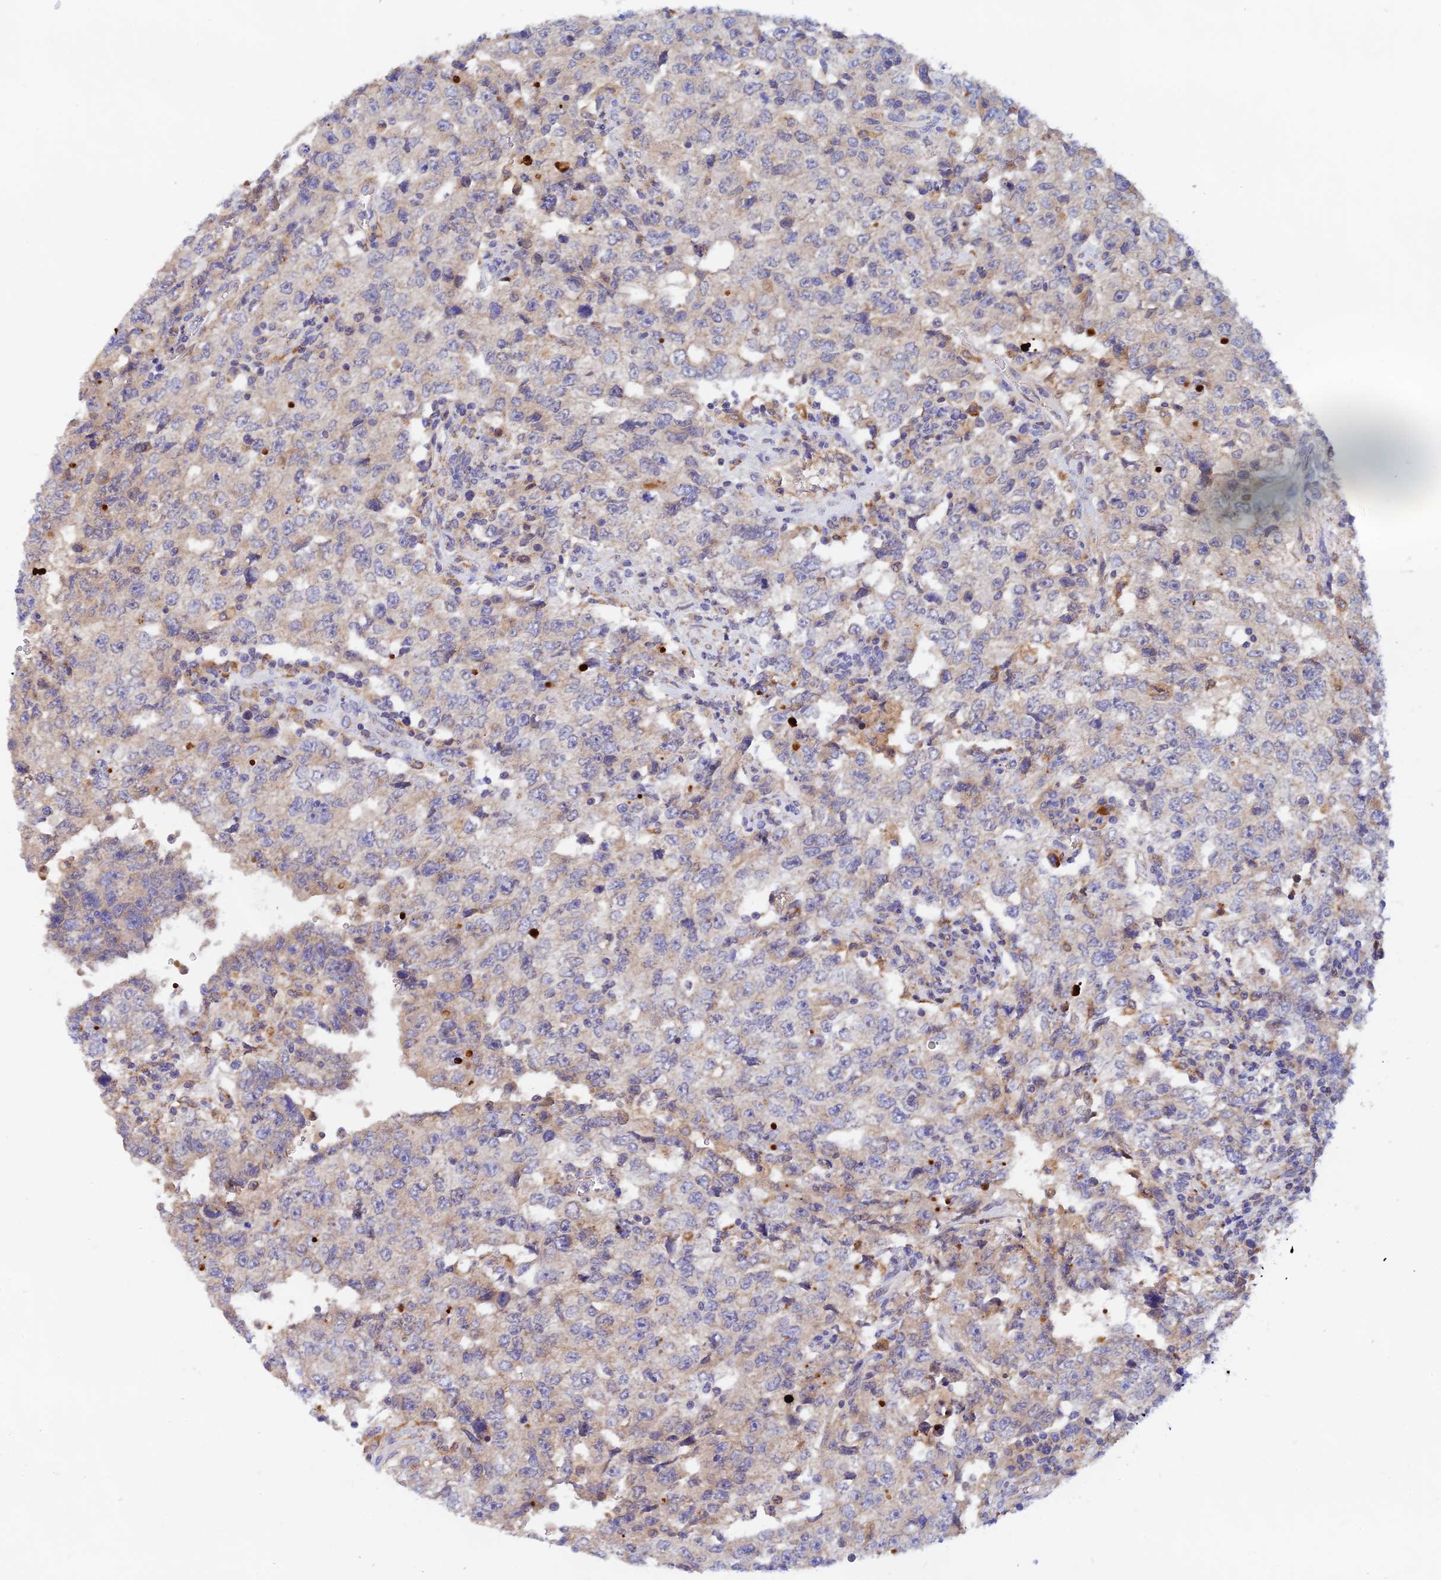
{"staining": {"intensity": "negative", "quantity": "none", "location": "none"}, "tissue": "testis cancer", "cell_type": "Tumor cells", "image_type": "cancer", "snomed": [{"axis": "morphology", "description": "Carcinoma, Embryonal, NOS"}, {"axis": "topography", "description": "Testis"}], "caption": "Immunohistochemistry (IHC) histopathology image of neoplastic tissue: human testis cancer stained with DAB (3,3'-diaminobenzidine) exhibits no significant protein staining in tumor cells. Brightfield microscopy of IHC stained with DAB (3,3'-diaminobenzidine) (brown) and hematoxylin (blue), captured at high magnification.", "gene": "RANBP6", "patient": {"sex": "male", "age": 26}}